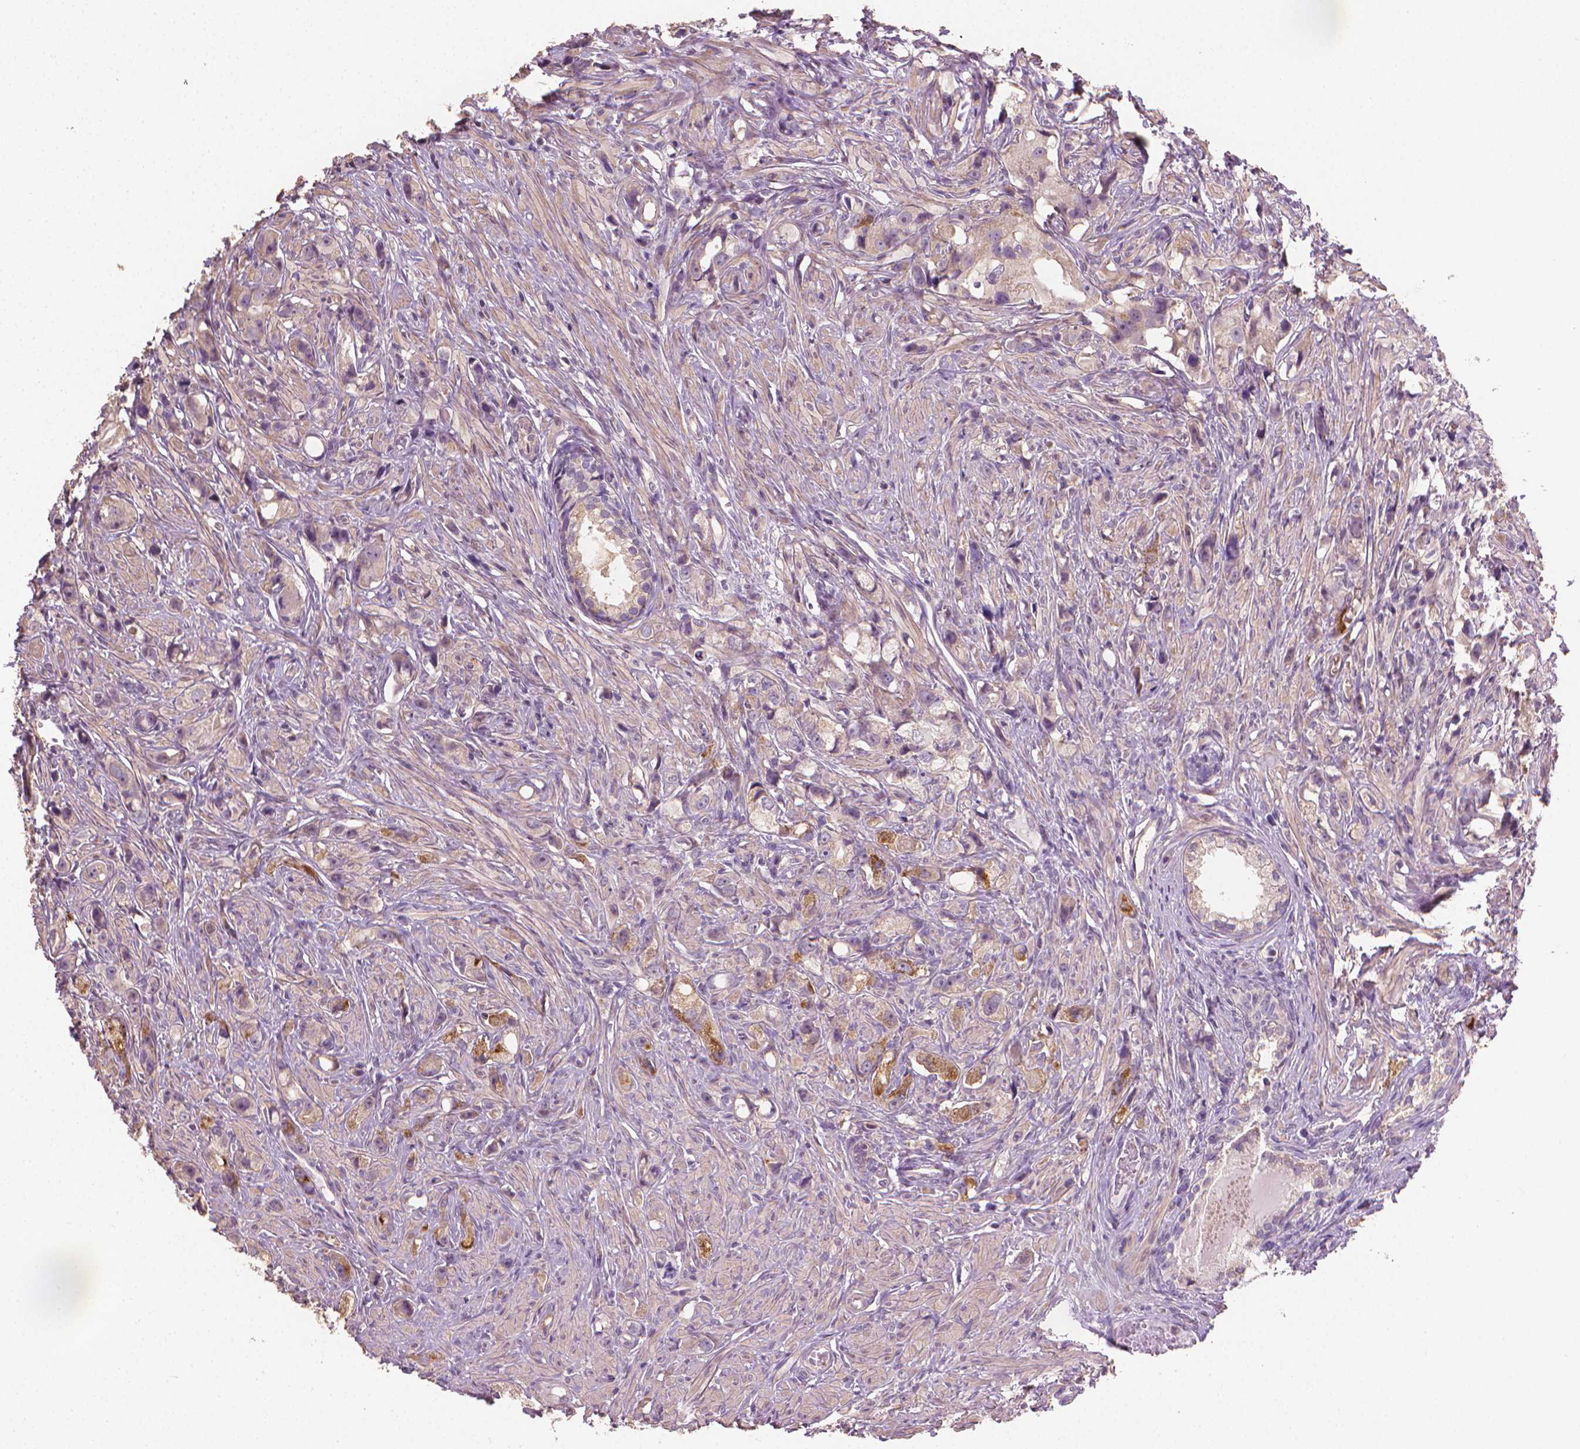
{"staining": {"intensity": "moderate", "quantity": "<25%", "location": "cytoplasmic/membranous"}, "tissue": "prostate cancer", "cell_type": "Tumor cells", "image_type": "cancer", "snomed": [{"axis": "morphology", "description": "Adenocarcinoma, High grade"}, {"axis": "topography", "description": "Prostate"}], "caption": "Protein staining reveals moderate cytoplasmic/membranous expression in about <25% of tumor cells in prostate cancer. The protein of interest is shown in brown color, while the nuclei are stained blue.", "gene": "CATIP", "patient": {"sex": "male", "age": 75}}